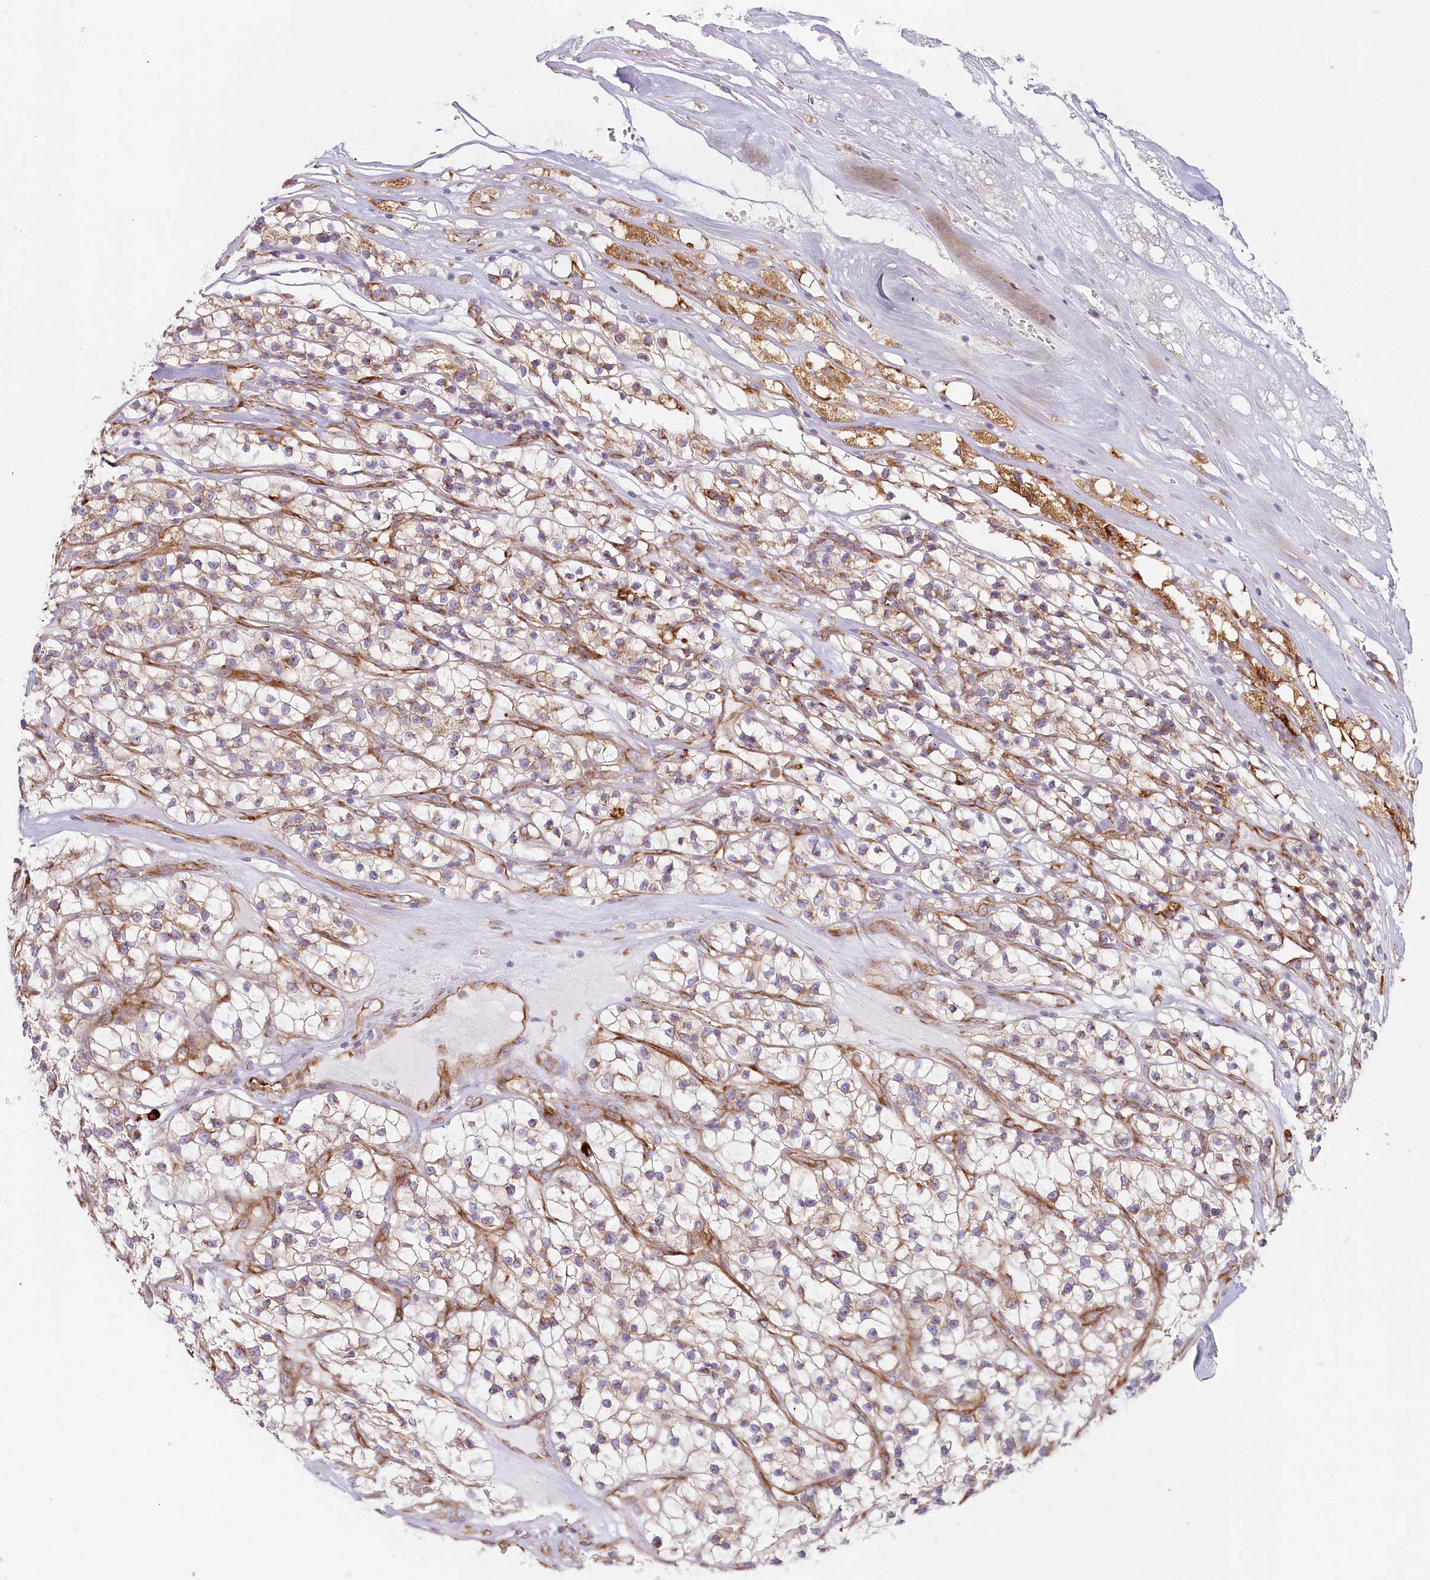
{"staining": {"intensity": "negative", "quantity": "none", "location": "none"}, "tissue": "renal cancer", "cell_type": "Tumor cells", "image_type": "cancer", "snomed": [{"axis": "morphology", "description": "Adenocarcinoma, NOS"}, {"axis": "topography", "description": "Kidney"}], "caption": "Tumor cells are negative for brown protein staining in adenocarcinoma (renal).", "gene": "HARS2", "patient": {"sex": "female", "age": 57}}